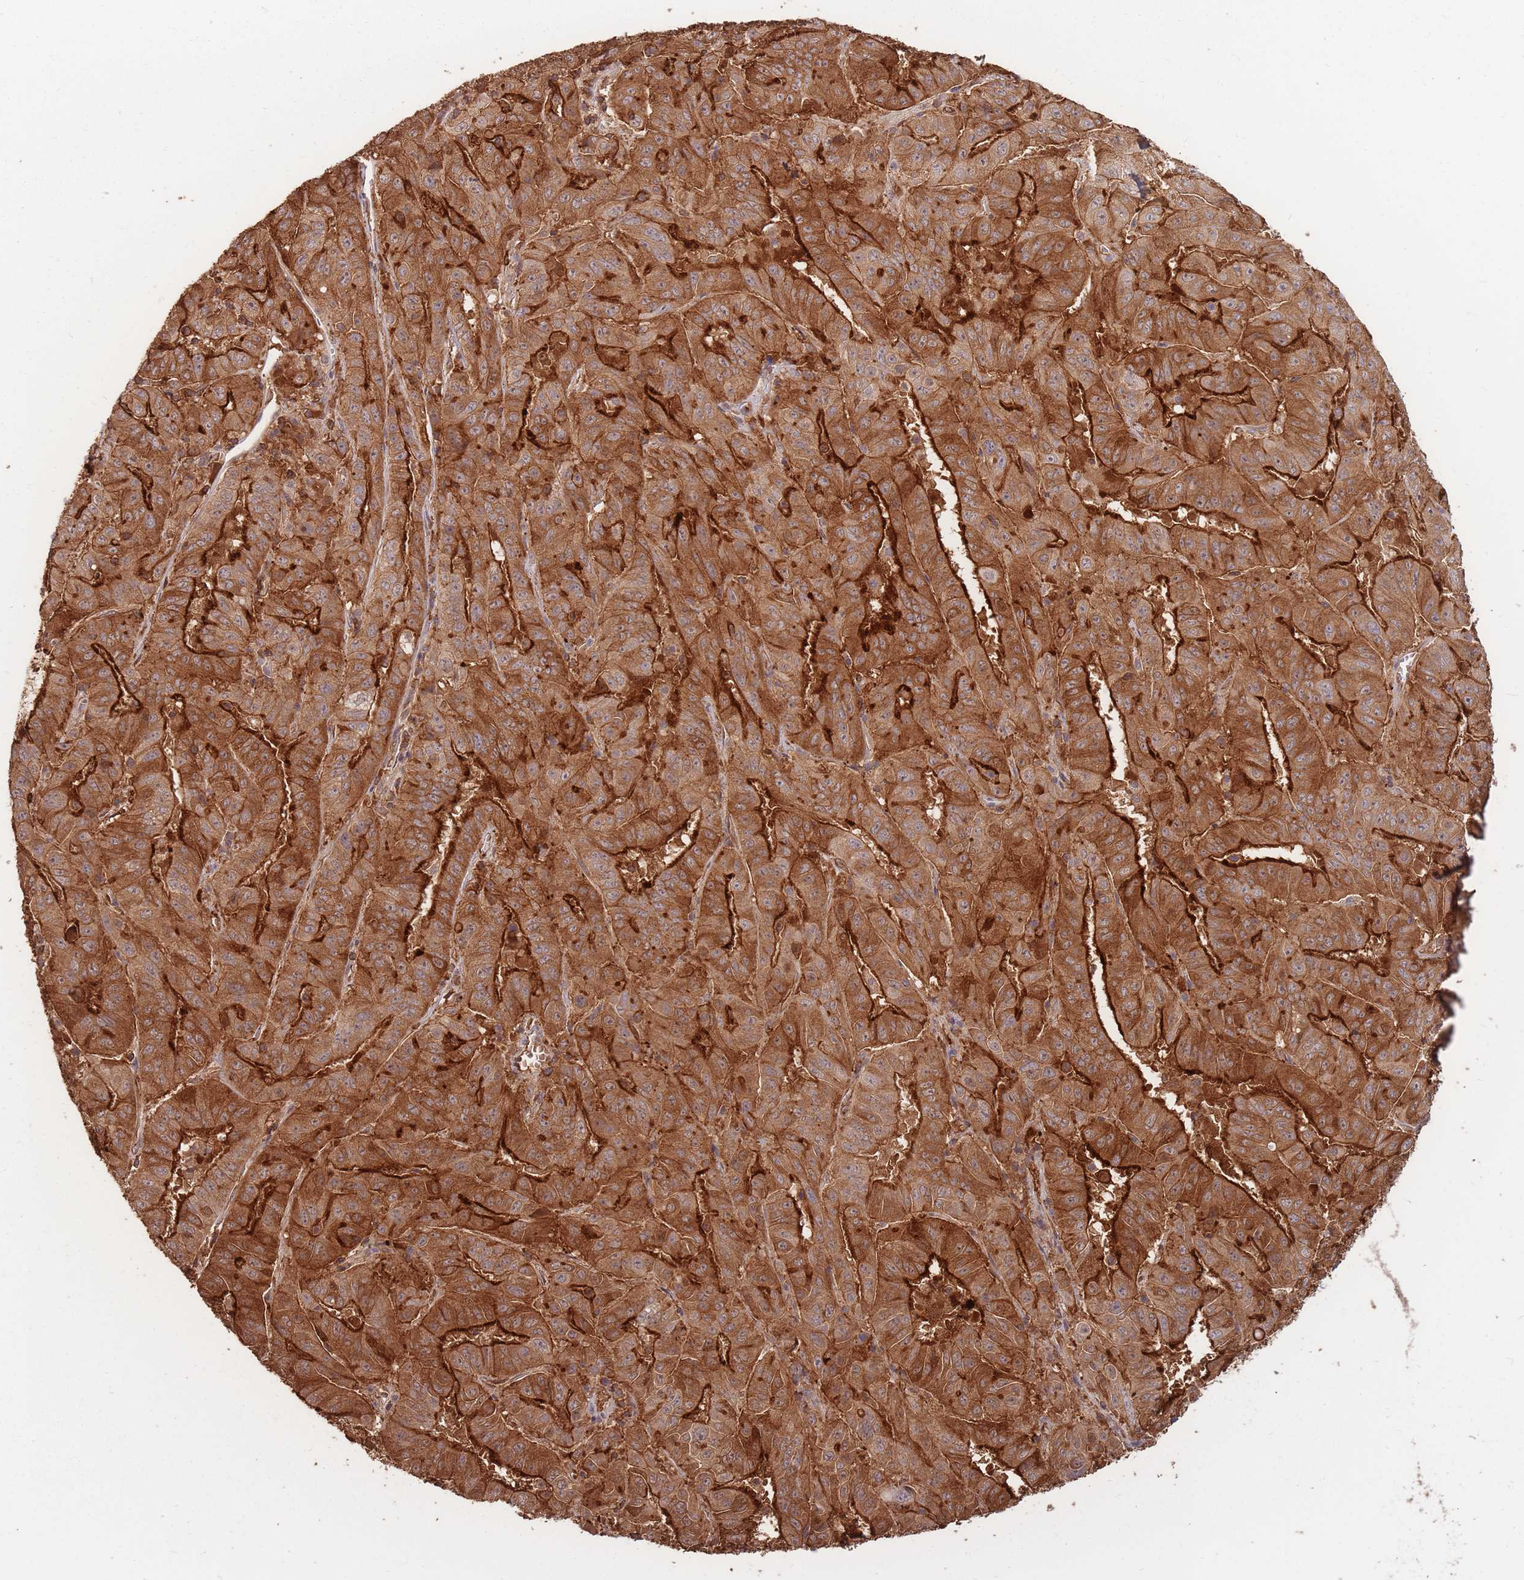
{"staining": {"intensity": "strong", "quantity": ">75%", "location": "cytoplasmic/membranous"}, "tissue": "pancreatic cancer", "cell_type": "Tumor cells", "image_type": "cancer", "snomed": [{"axis": "morphology", "description": "Adenocarcinoma, NOS"}, {"axis": "topography", "description": "Pancreas"}], "caption": "Pancreatic adenocarcinoma stained with DAB (3,3'-diaminobenzidine) IHC exhibits high levels of strong cytoplasmic/membranous staining in approximately >75% of tumor cells.", "gene": "PLS3", "patient": {"sex": "male", "age": 63}}